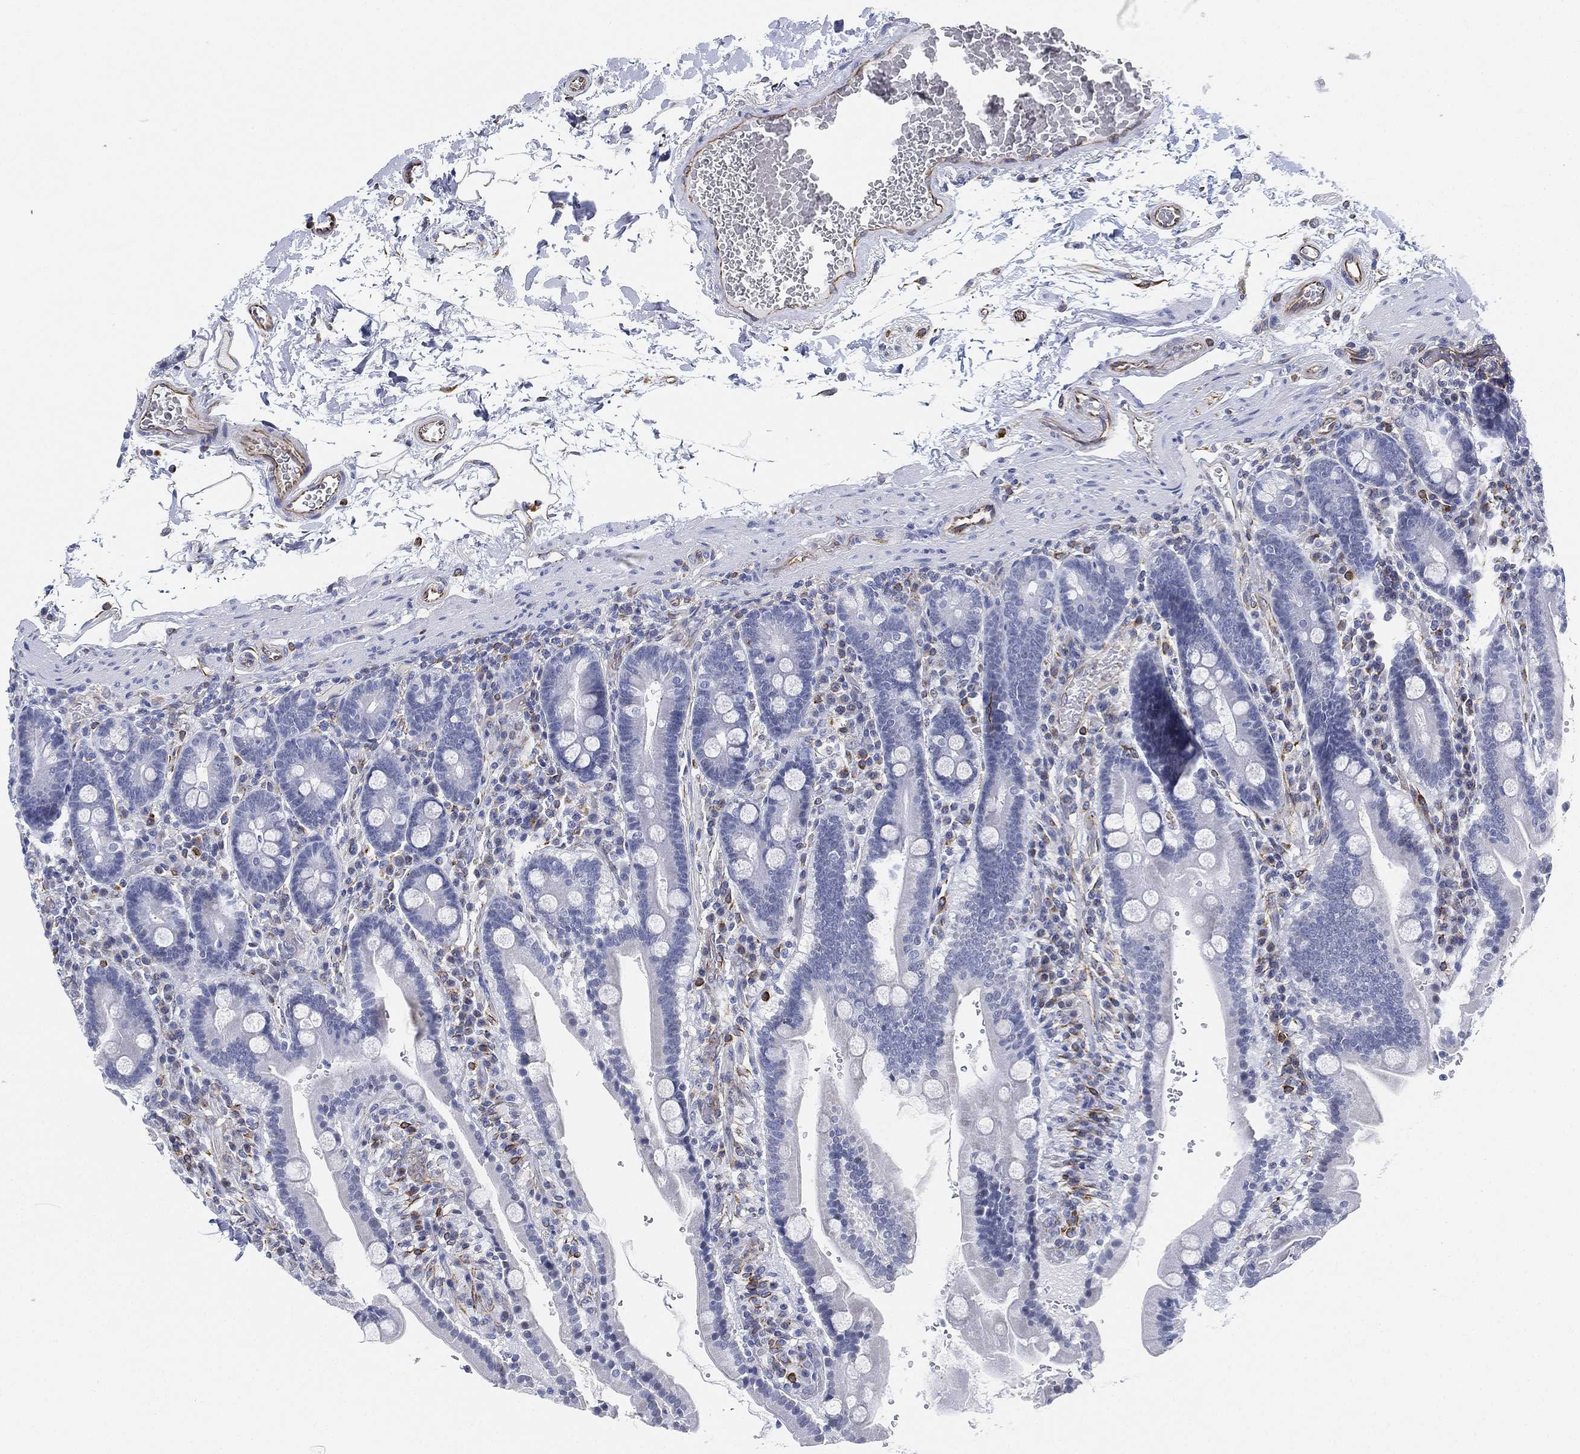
{"staining": {"intensity": "negative", "quantity": "none", "location": "none"}, "tissue": "duodenum", "cell_type": "Glandular cells", "image_type": "normal", "snomed": [{"axis": "morphology", "description": "Normal tissue, NOS"}, {"axis": "topography", "description": "Duodenum"}], "caption": "Protein analysis of benign duodenum shows no significant positivity in glandular cells. (DAB IHC with hematoxylin counter stain).", "gene": "PSKH2", "patient": {"sex": "female", "age": 62}}